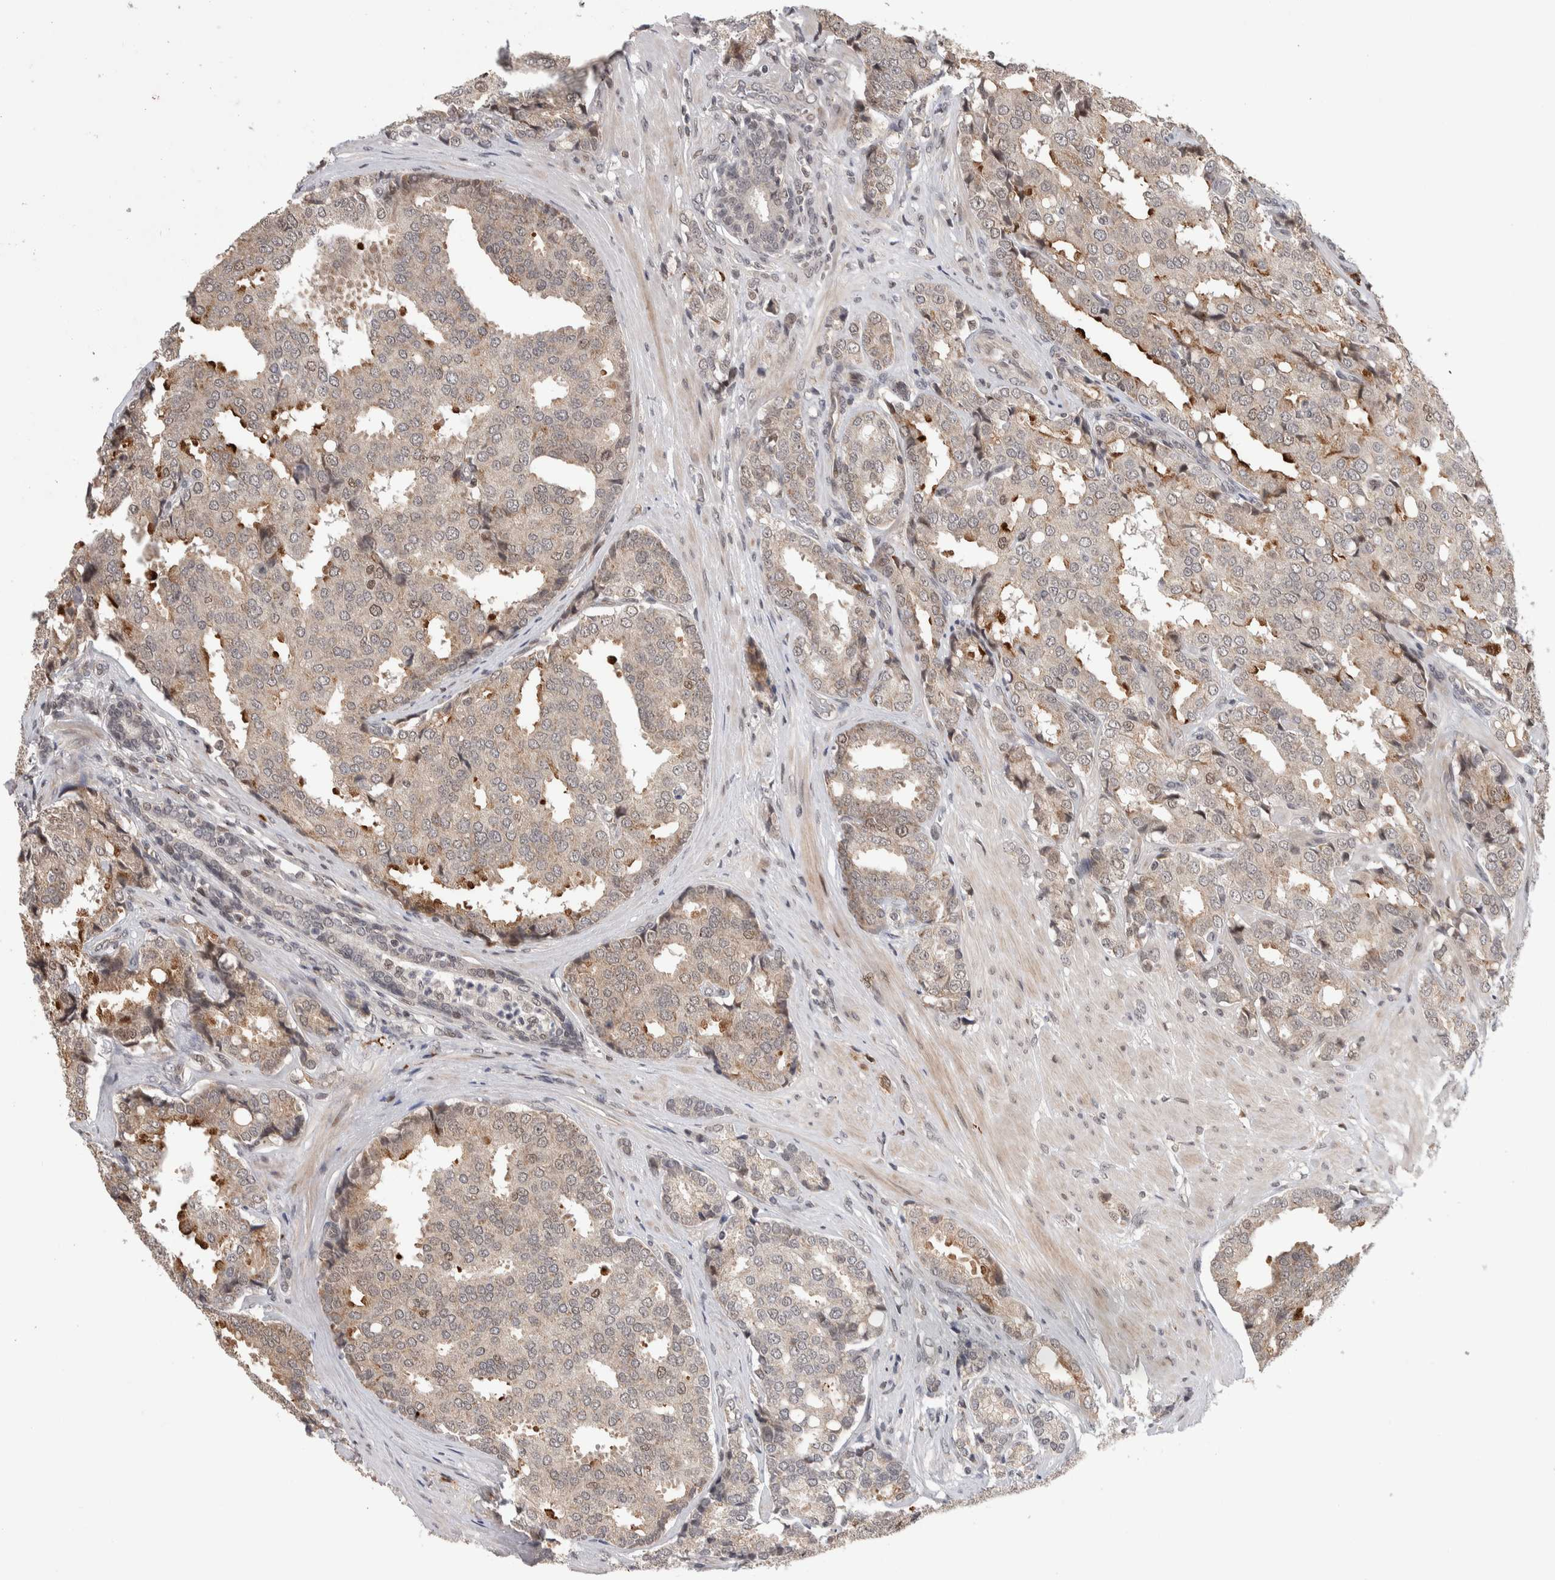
{"staining": {"intensity": "weak", "quantity": "<25%", "location": "nuclear"}, "tissue": "prostate cancer", "cell_type": "Tumor cells", "image_type": "cancer", "snomed": [{"axis": "morphology", "description": "Adenocarcinoma, High grade"}, {"axis": "topography", "description": "Prostate"}], "caption": "IHC histopathology image of neoplastic tissue: prostate cancer stained with DAB exhibits no significant protein staining in tumor cells.", "gene": "ZNF592", "patient": {"sex": "male", "age": 50}}